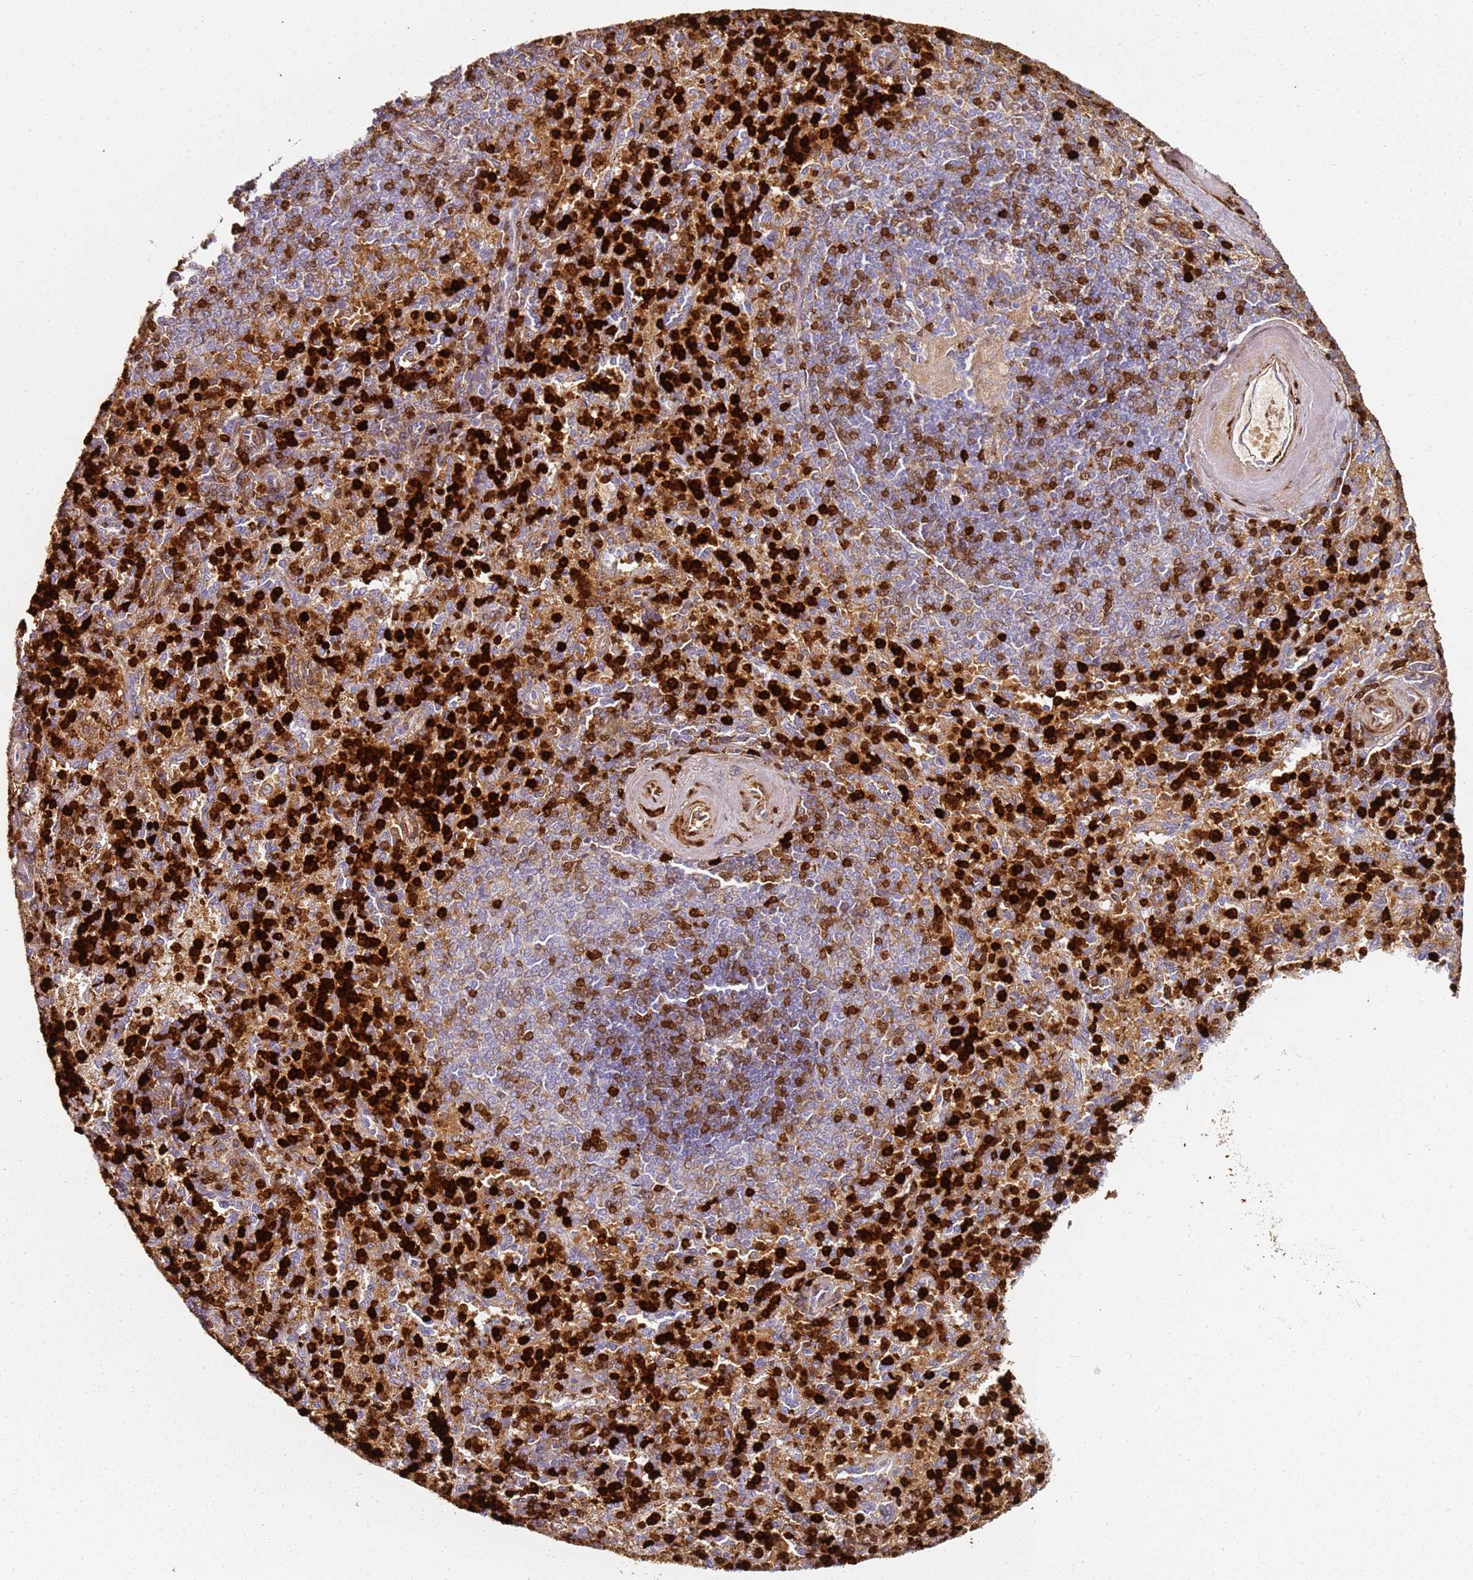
{"staining": {"intensity": "strong", "quantity": "25%-75%", "location": "cytoplasmic/membranous,nuclear"}, "tissue": "spleen", "cell_type": "Cells in red pulp", "image_type": "normal", "snomed": [{"axis": "morphology", "description": "Normal tissue, NOS"}, {"axis": "topography", "description": "Spleen"}], "caption": "Normal spleen displays strong cytoplasmic/membranous,nuclear positivity in approximately 25%-75% of cells in red pulp, visualized by immunohistochemistry. The staining was performed using DAB (3,3'-diaminobenzidine), with brown indicating positive protein expression. Nuclei are stained blue with hematoxylin.", "gene": "S100A4", "patient": {"sex": "male", "age": 82}}